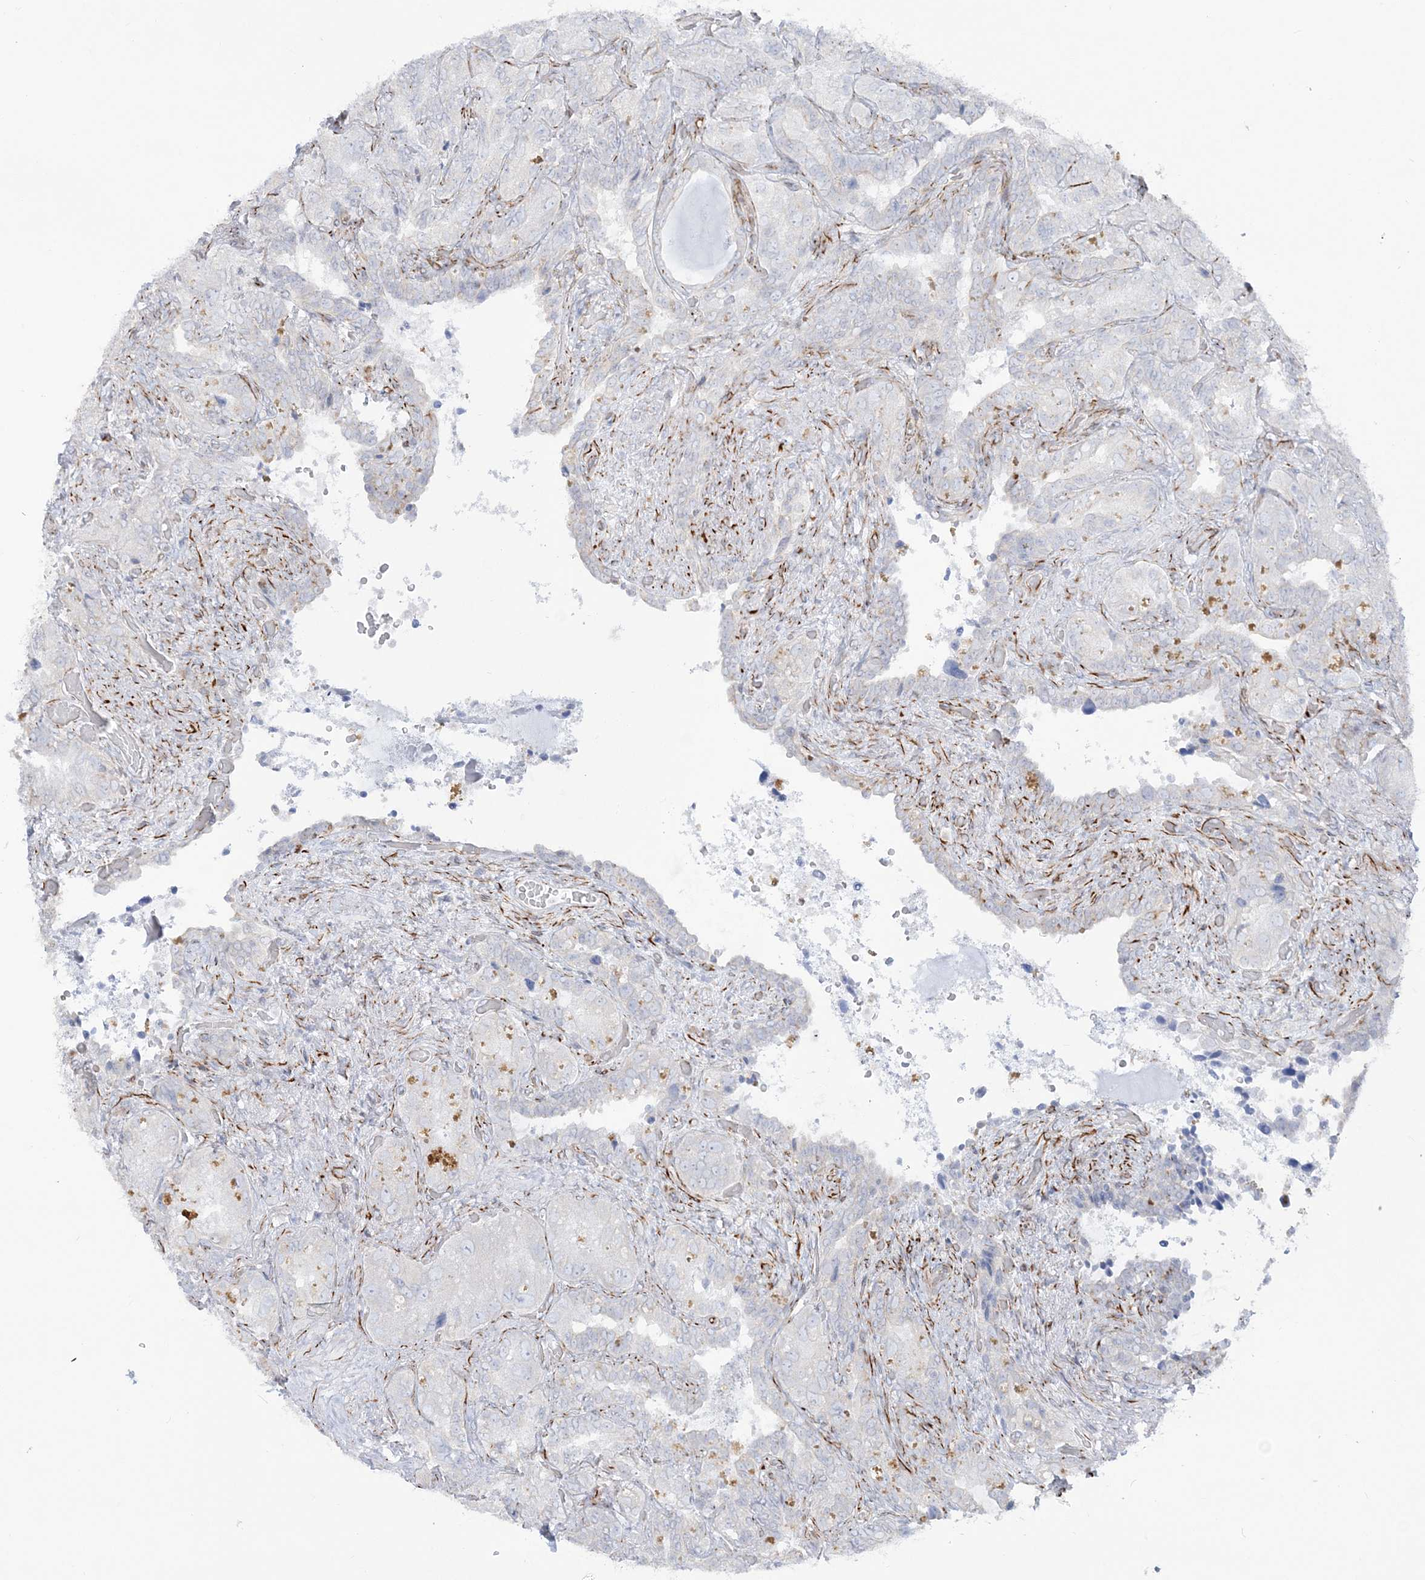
{"staining": {"intensity": "negative", "quantity": "none", "location": "none"}, "tissue": "seminal vesicle", "cell_type": "Glandular cells", "image_type": "normal", "snomed": [{"axis": "morphology", "description": "Normal tissue, NOS"}, {"axis": "topography", "description": "Seminal veicle"}, {"axis": "topography", "description": "Peripheral nerve tissue"}], "caption": "IHC of normal seminal vesicle displays no staining in glandular cells. (Brightfield microscopy of DAB (3,3'-diaminobenzidine) immunohistochemistry (IHC) at high magnification).", "gene": "PPIL6", "patient": {"sex": "male", "age": 67}}